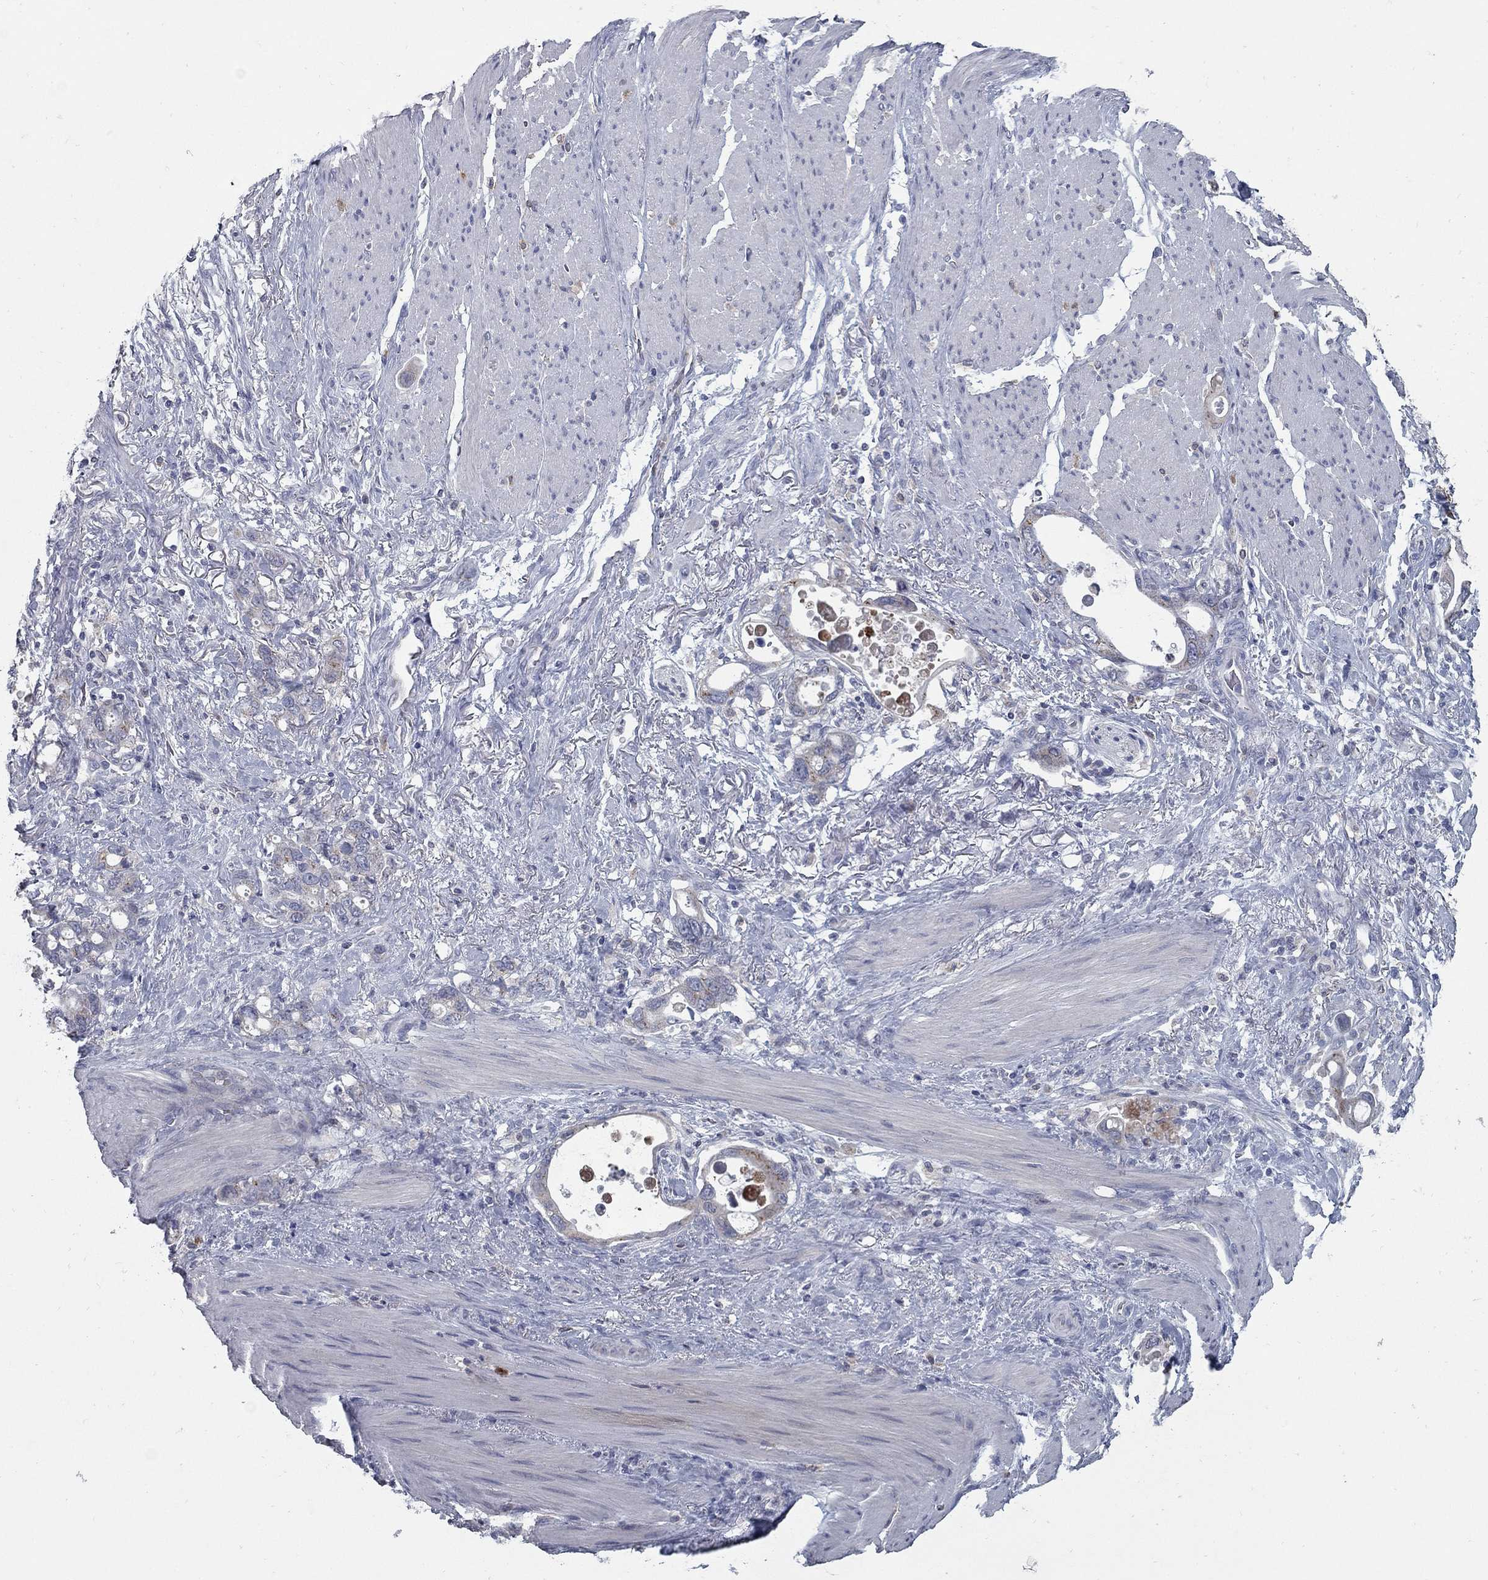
{"staining": {"intensity": "moderate", "quantity": "<25%", "location": "cytoplasmic/membranous"}, "tissue": "stomach cancer", "cell_type": "Tumor cells", "image_type": "cancer", "snomed": [{"axis": "morphology", "description": "Adenocarcinoma, NOS"}, {"axis": "topography", "description": "Stomach, upper"}], "caption": "The photomicrograph displays a brown stain indicating the presence of a protein in the cytoplasmic/membranous of tumor cells in stomach adenocarcinoma. (IHC, brightfield microscopy, high magnification).", "gene": "KIAA0319L", "patient": {"sex": "male", "age": 74}}